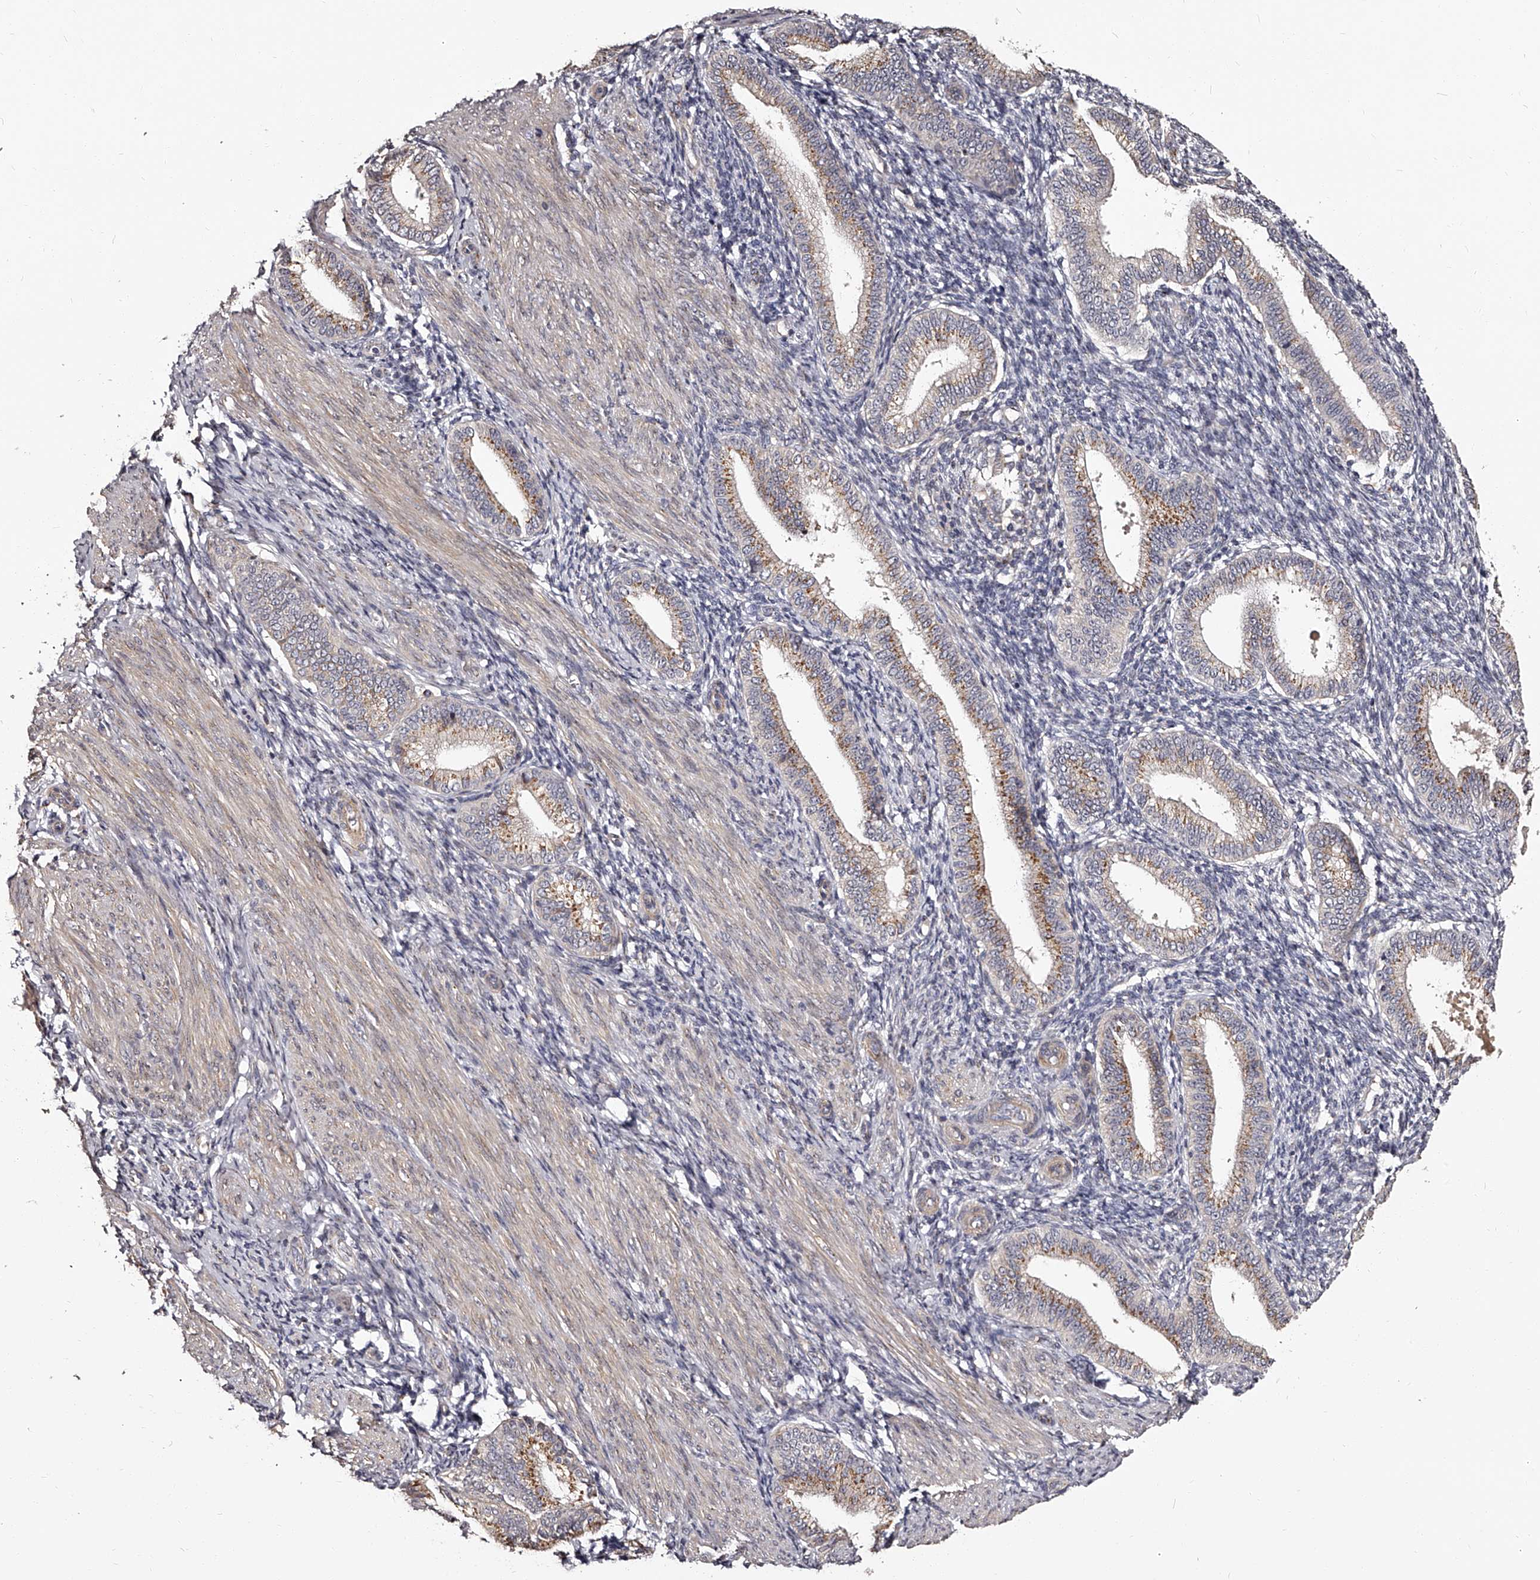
{"staining": {"intensity": "negative", "quantity": "none", "location": "none"}, "tissue": "endometrium", "cell_type": "Cells in endometrial stroma", "image_type": "normal", "snomed": [{"axis": "morphology", "description": "Normal tissue, NOS"}, {"axis": "topography", "description": "Endometrium"}], "caption": "Protein analysis of normal endometrium reveals no significant staining in cells in endometrial stroma.", "gene": "RSC1A1", "patient": {"sex": "female", "age": 39}}